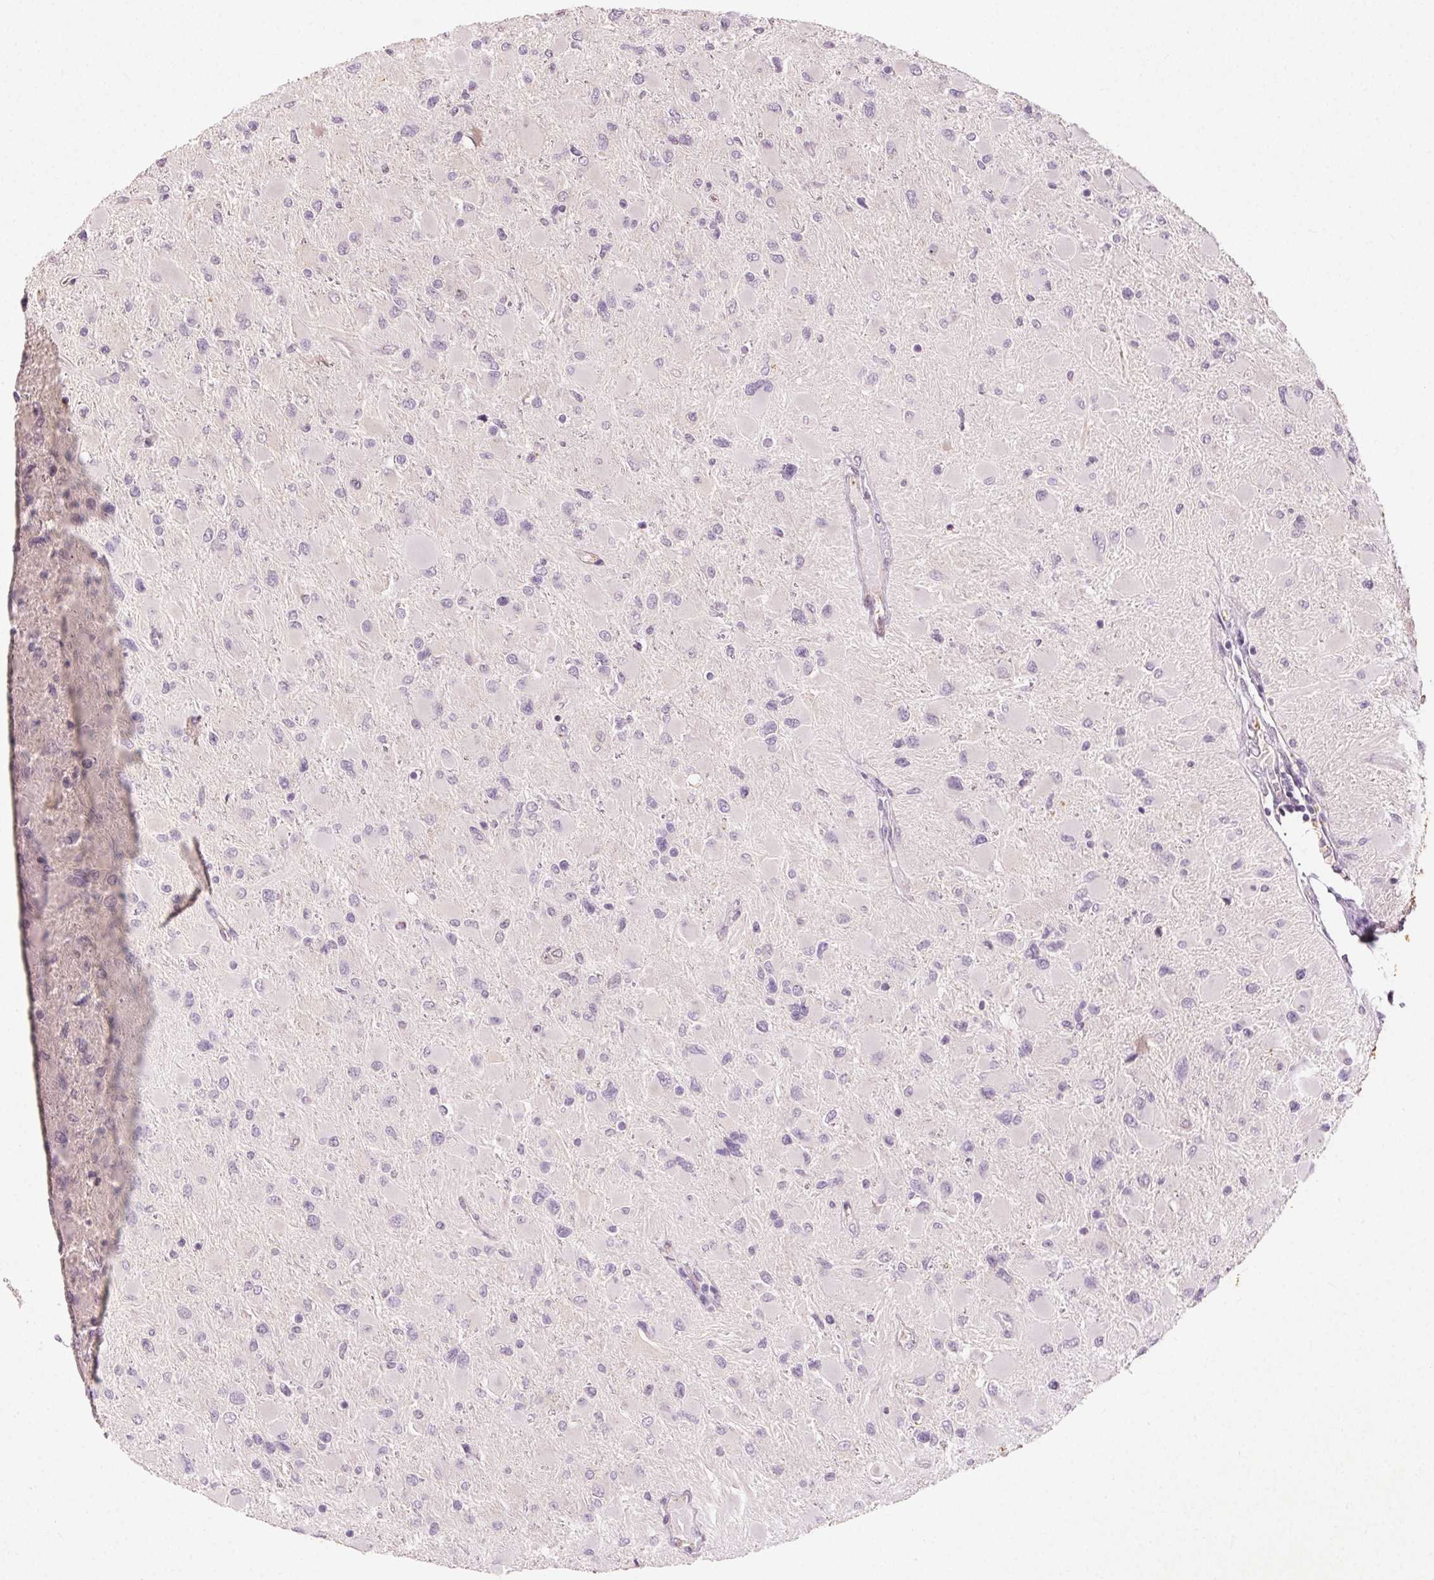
{"staining": {"intensity": "negative", "quantity": "none", "location": "none"}, "tissue": "glioma", "cell_type": "Tumor cells", "image_type": "cancer", "snomed": [{"axis": "morphology", "description": "Glioma, malignant, High grade"}, {"axis": "topography", "description": "Cerebral cortex"}], "caption": "Immunohistochemistry histopathology image of neoplastic tissue: human malignant glioma (high-grade) stained with DAB exhibits no significant protein staining in tumor cells.", "gene": "CLTRN", "patient": {"sex": "female", "age": 36}}